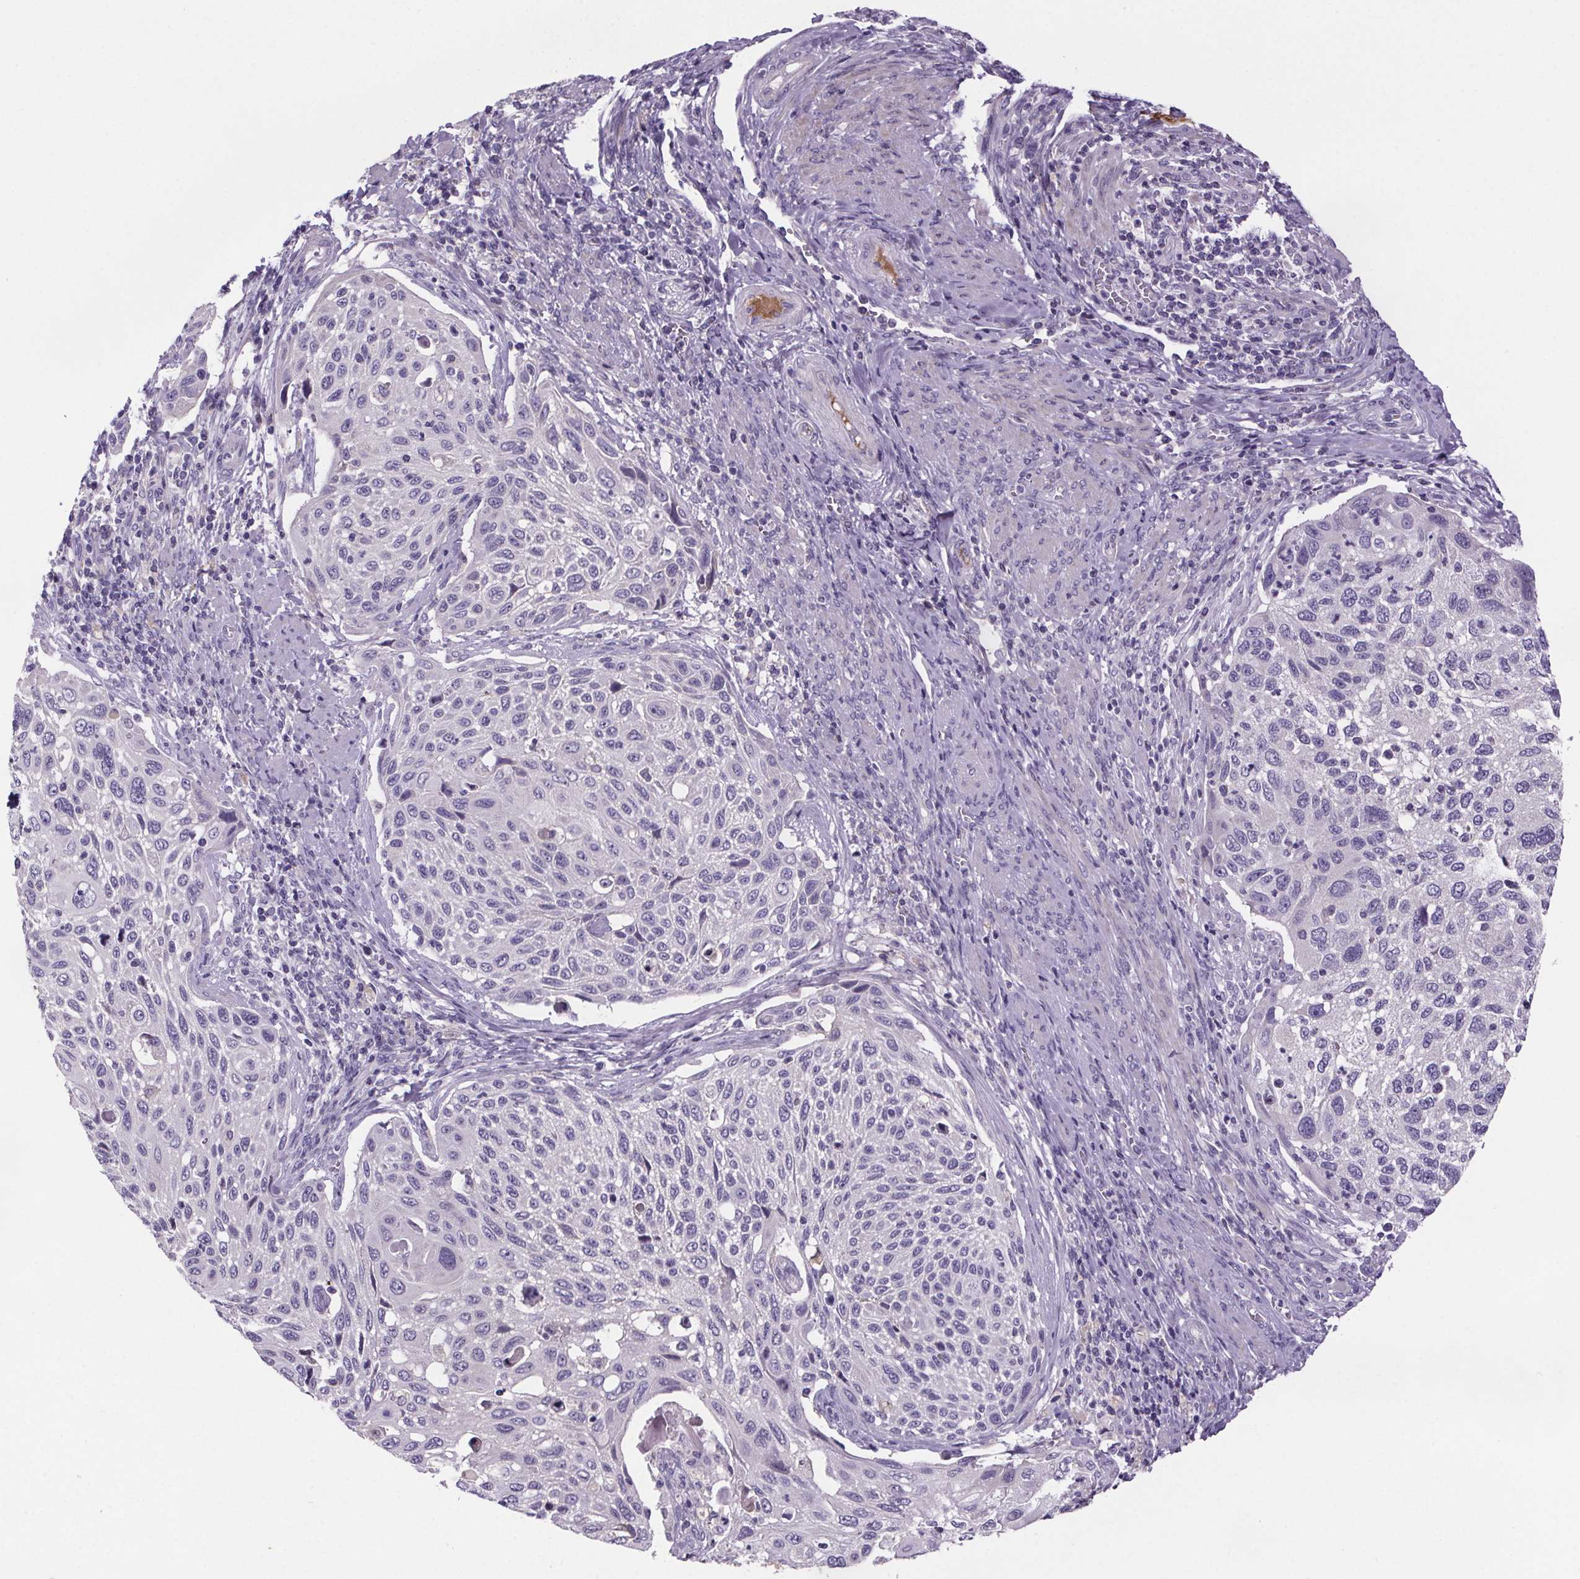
{"staining": {"intensity": "negative", "quantity": "none", "location": "none"}, "tissue": "cervical cancer", "cell_type": "Tumor cells", "image_type": "cancer", "snomed": [{"axis": "morphology", "description": "Squamous cell carcinoma, NOS"}, {"axis": "topography", "description": "Cervix"}], "caption": "High power microscopy image of an immunohistochemistry (IHC) histopathology image of cervical cancer (squamous cell carcinoma), revealing no significant staining in tumor cells.", "gene": "CUBN", "patient": {"sex": "female", "age": 49}}